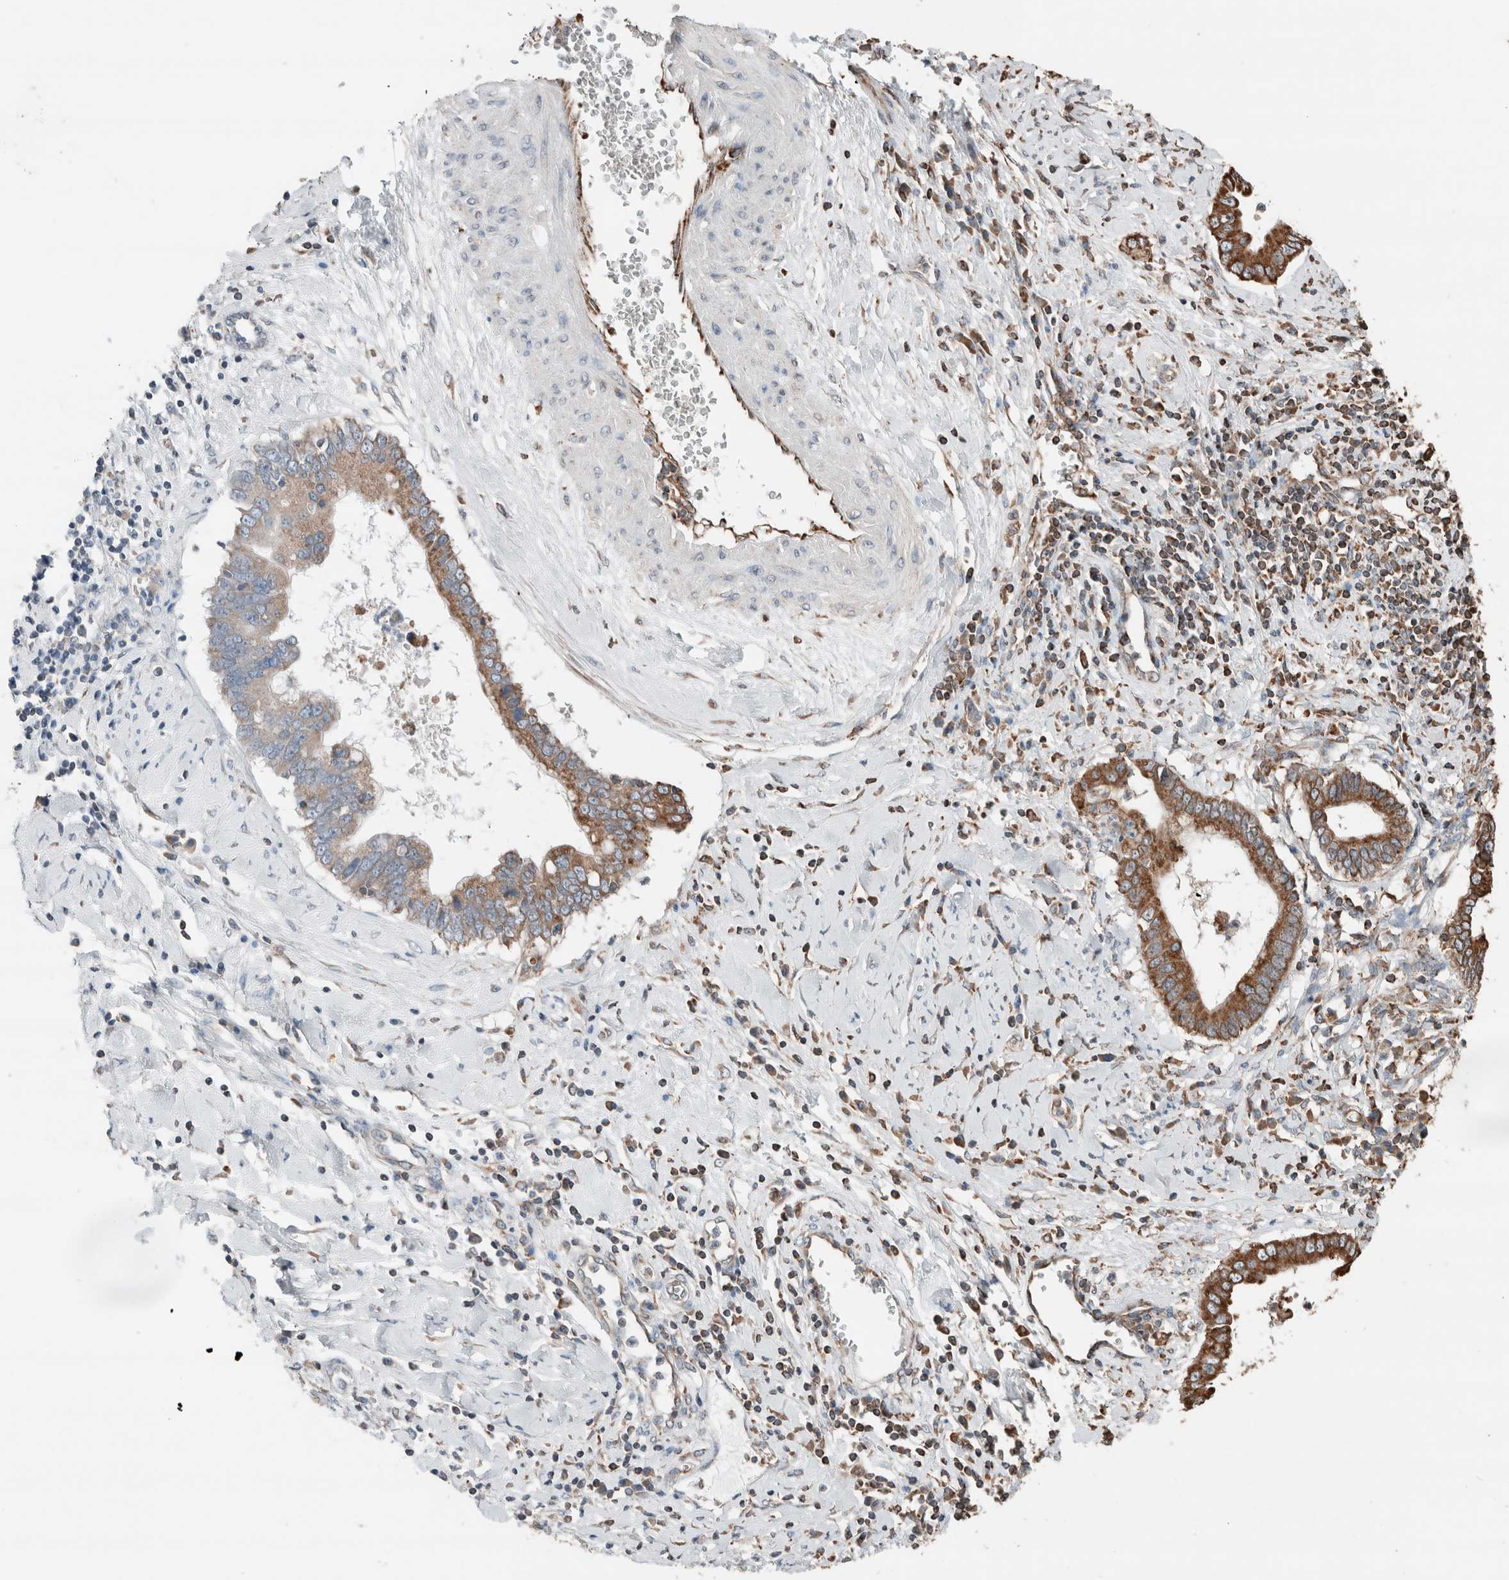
{"staining": {"intensity": "strong", "quantity": ">75%", "location": "cytoplasmic/membranous"}, "tissue": "cervical cancer", "cell_type": "Tumor cells", "image_type": "cancer", "snomed": [{"axis": "morphology", "description": "Adenocarcinoma, NOS"}, {"axis": "topography", "description": "Cervix"}], "caption": "A high amount of strong cytoplasmic/membranous expression is present in approximately >75% of tumor cells in cervical adenocarcinoma tissue.", "gene": "ERAP2", "patient": {"sex": "female", "age": 44}}